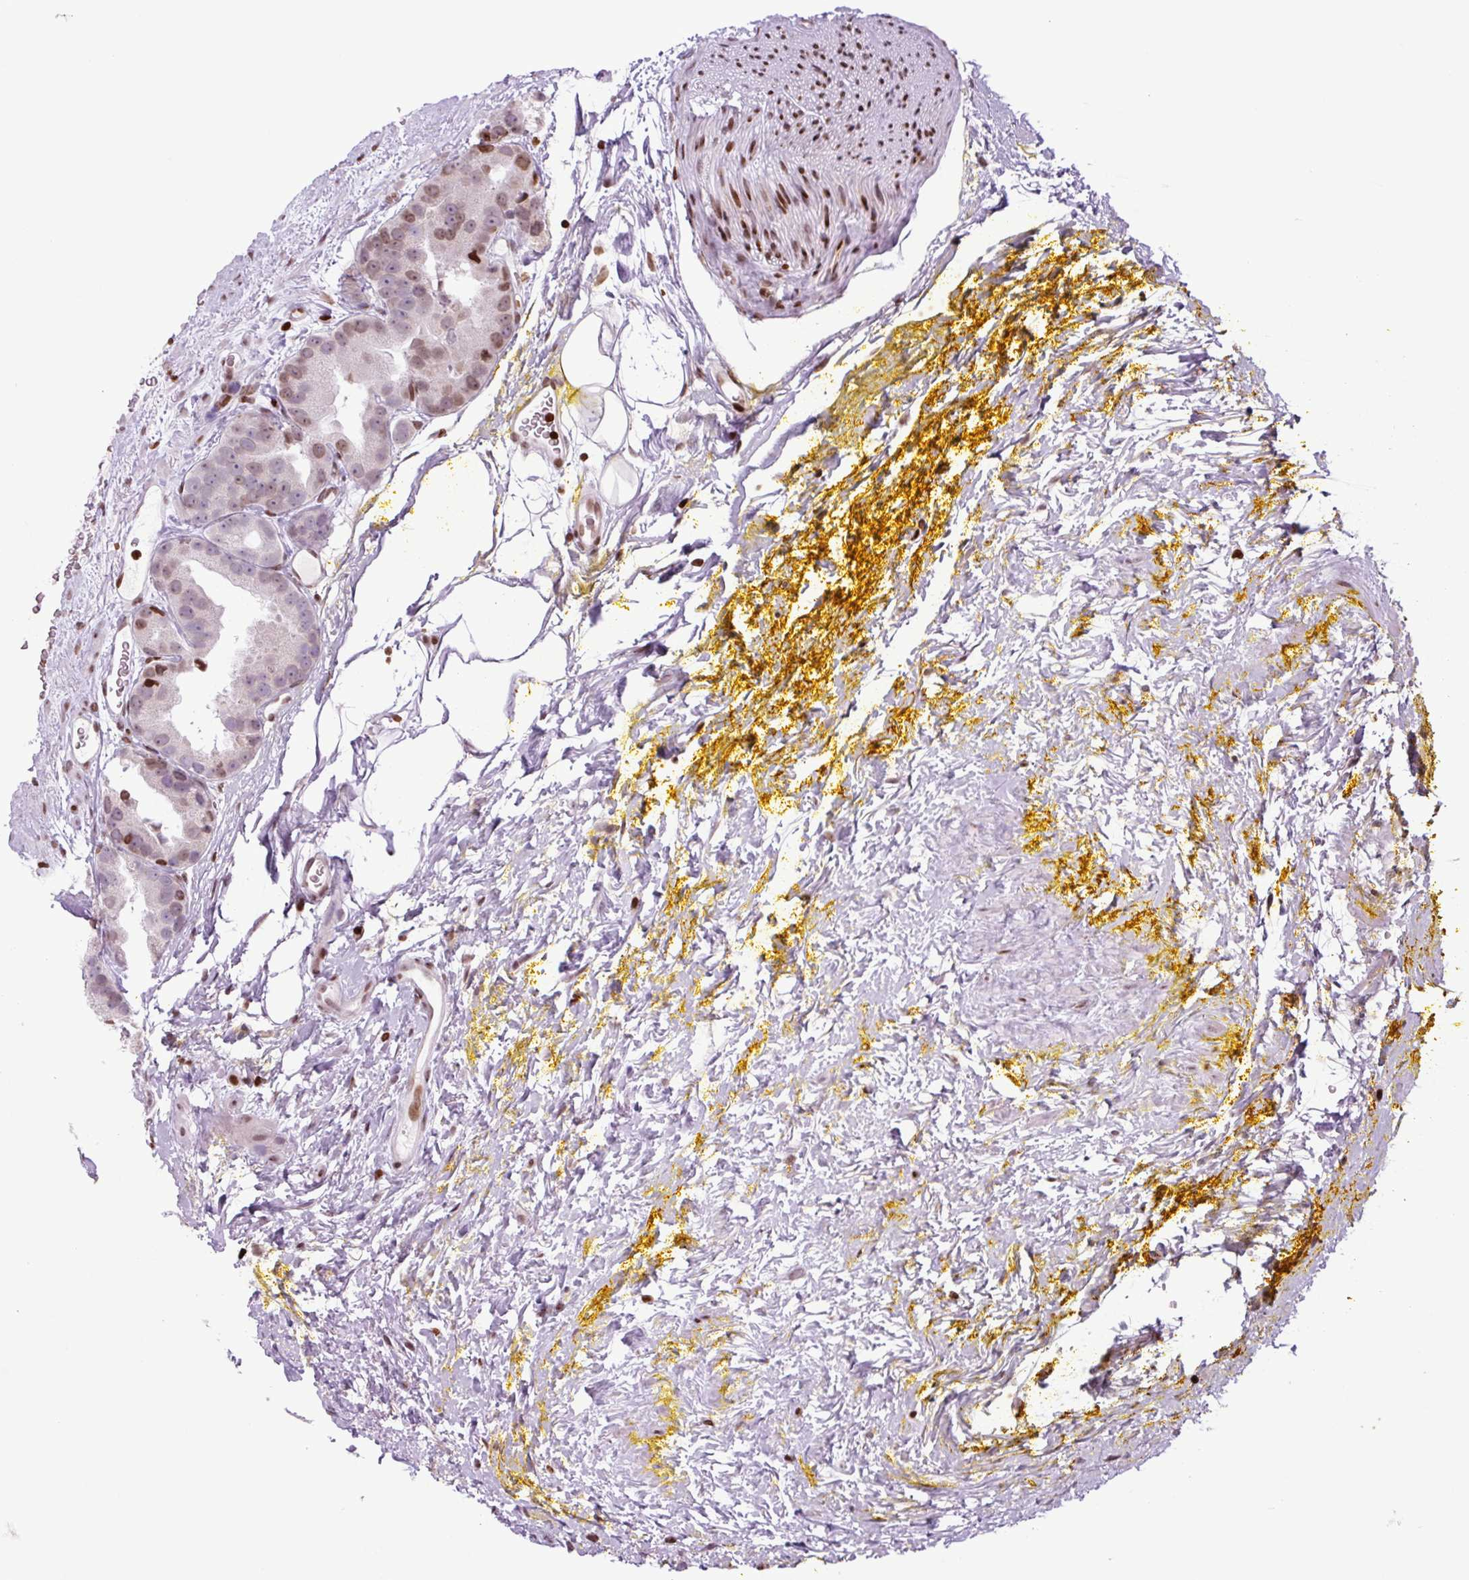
{"staining": {"intensity": "moderate", "quantity": "<25%", "location": "nuclear"}, "tissue": "prostate cancer", "cell_type": "Tumor cells", "image_type": "cancer", "snomed": [{"axis": "morphology", "description": "Adenocarcinoma, High grade"}, {"axis": "topography", "description": "Prostate"}], "caption": "A histopathology image of prostate cancer stained for a protein demonstrates moderate nuclear brown staining in tumor cells.", "gene": "H1-3", "patient": {"sex": "male", "age": 63}}